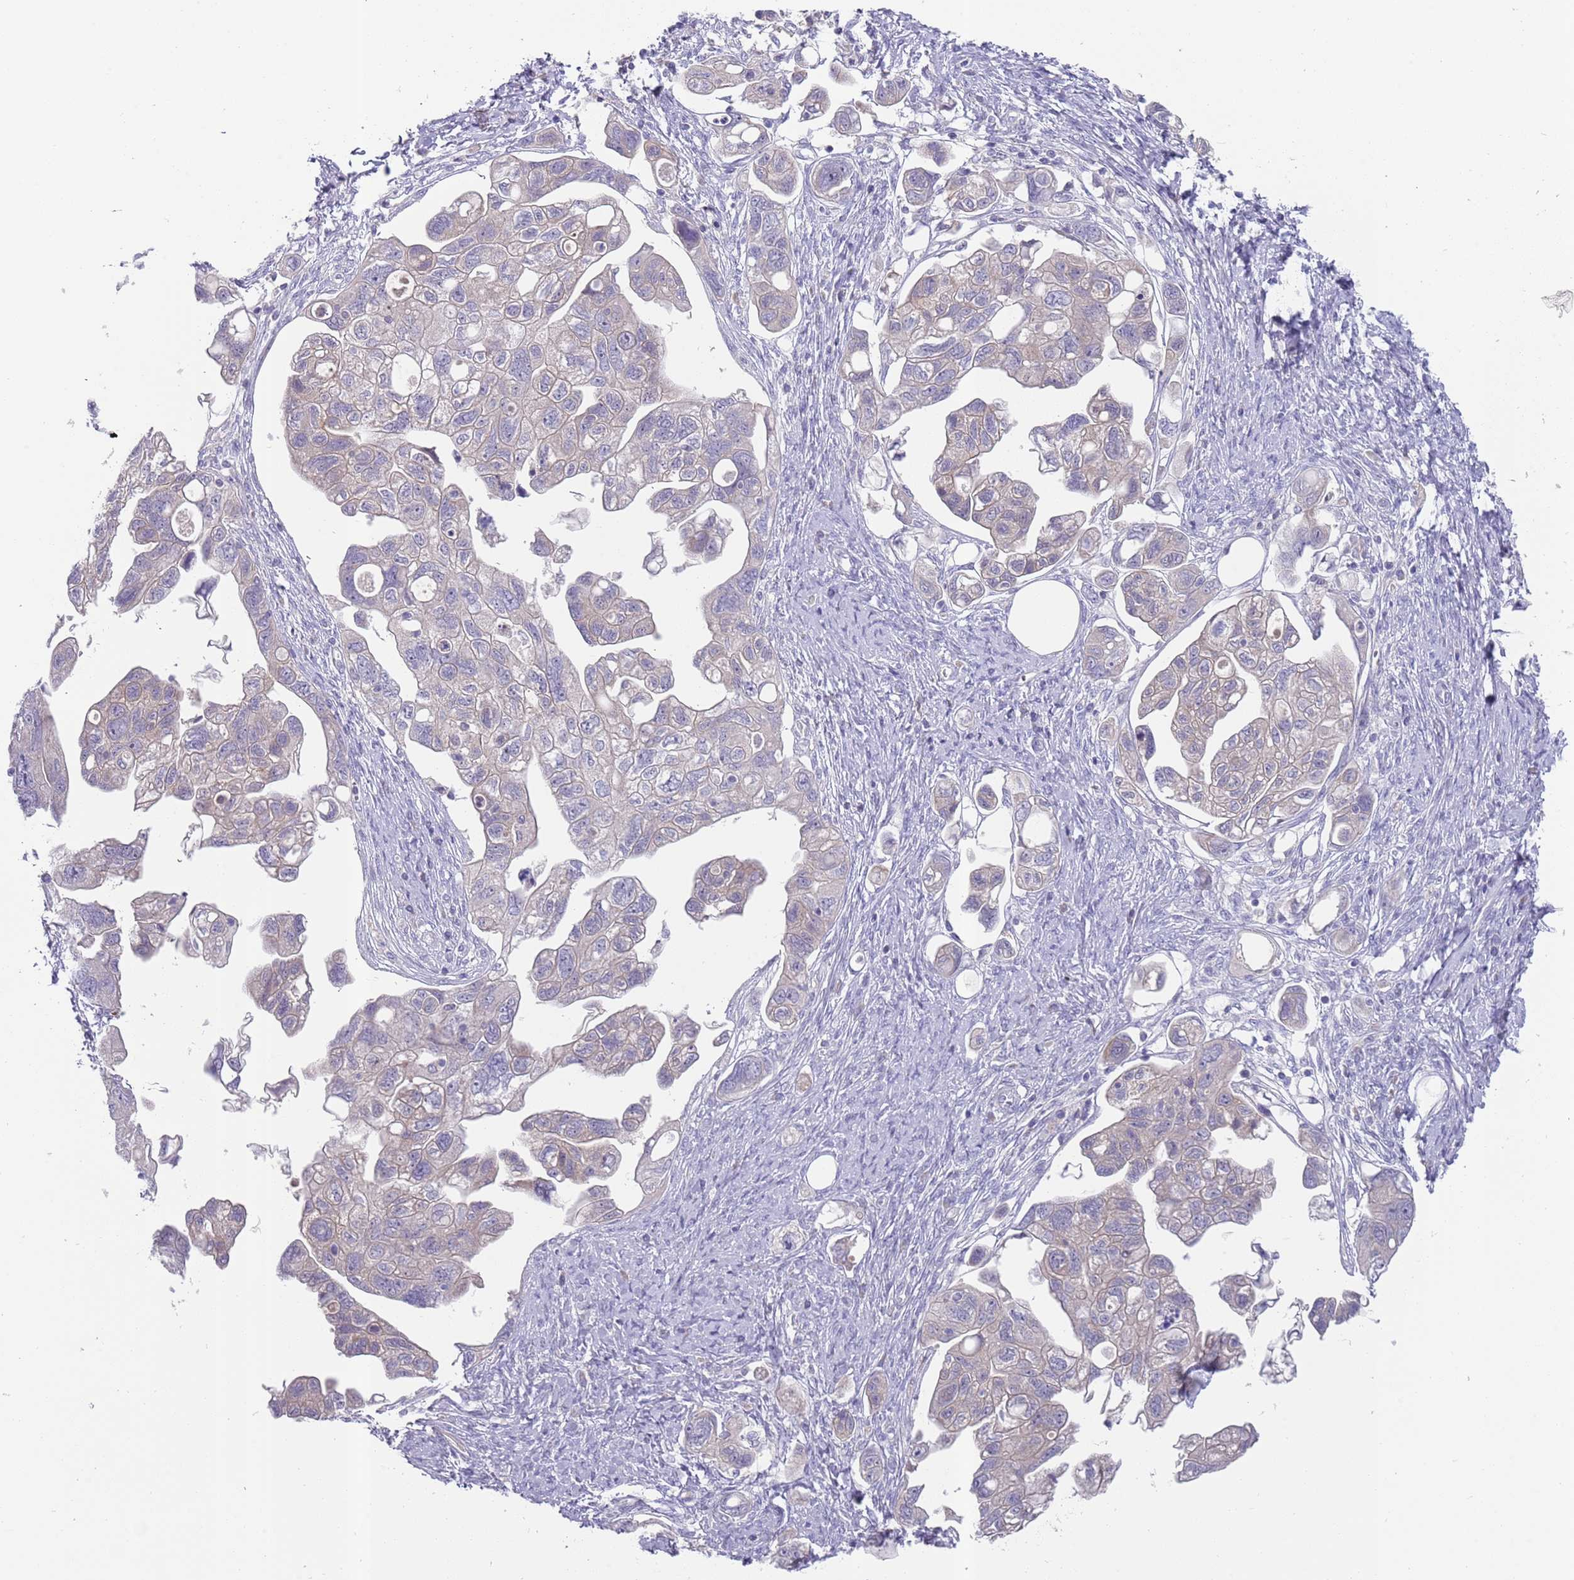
{"staining": {"intensity": "negative", "quantity": "none", "location": "none"}, "tissue": "ovarian cancer", "cell_type": "Tumor cells", "image_type": "cancer", "snomed": [{"axis": "morphology", "description": "Carcinoma, NOS"}, {"axis": "morphology", "description": "Cystadenocarcinoma, serous, NOS"}, {"axis": "topography", "description": "Ovary"}], "caption": "IHC photomicrograph of ovarian cancer (serous cystadenocarcinoma) stained for a protein (brown), which exhibits no positivity in tumor cells.", "gene": "PRAC1", "patient": {"sex": "female", "age": 69}}